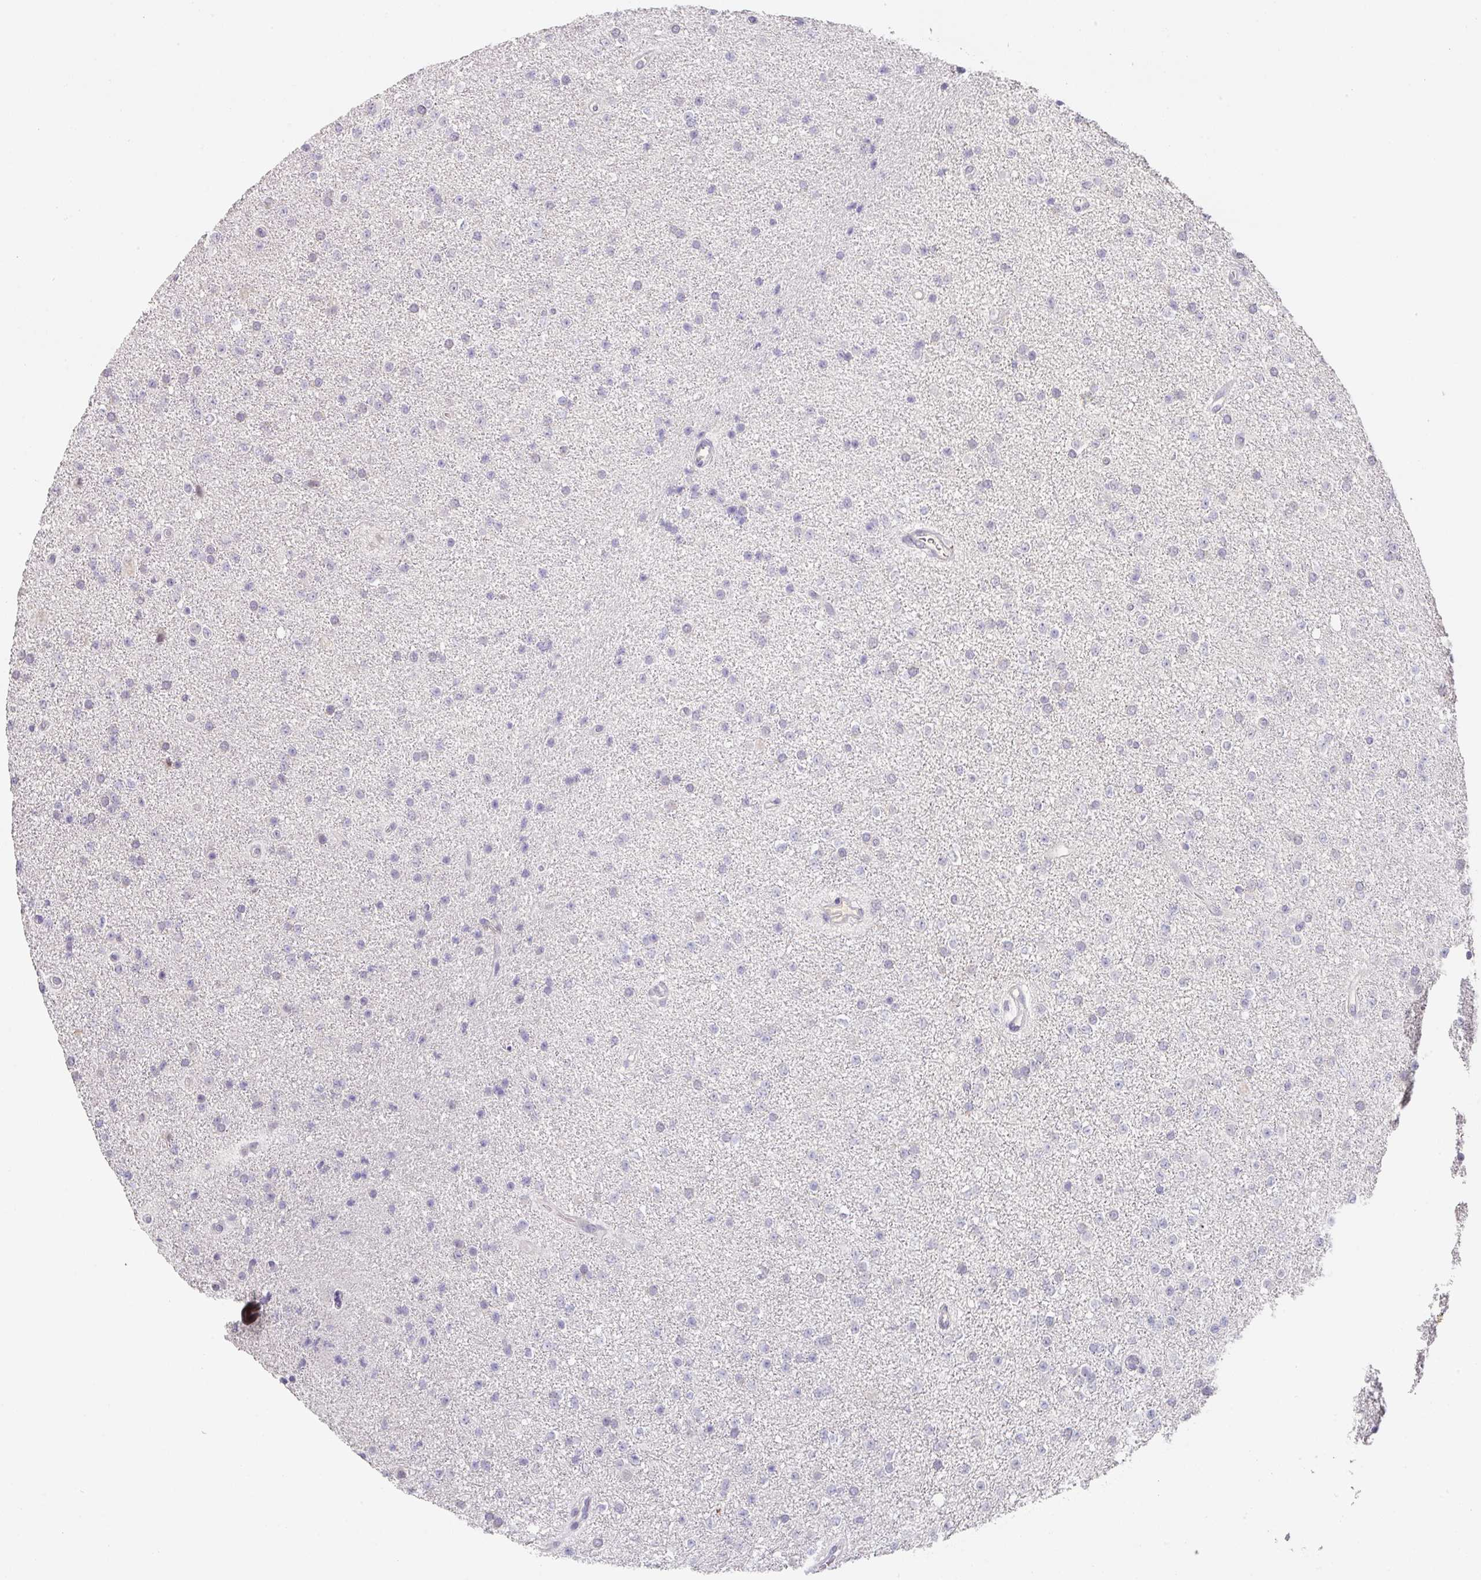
{"staining": {"intensity": "negative", "quantity": "none", "location": "none"}, "tissue": "glioma", "cell_type": "Tumor cells", "image_type": "cancer", "snomed": [{"axis": "morphology", "description": "Glioma, malignant, Low grade"}, {"axis": "topography", "description": "Brain"}], "caption": "Immunohistochemistry (IHC) micrograph of human glioma stained for a protein (brown), which demonstrates no staining in tumor cells.", "gene": "FOXN4", "patient": {"sex": "female", "age": 34}}